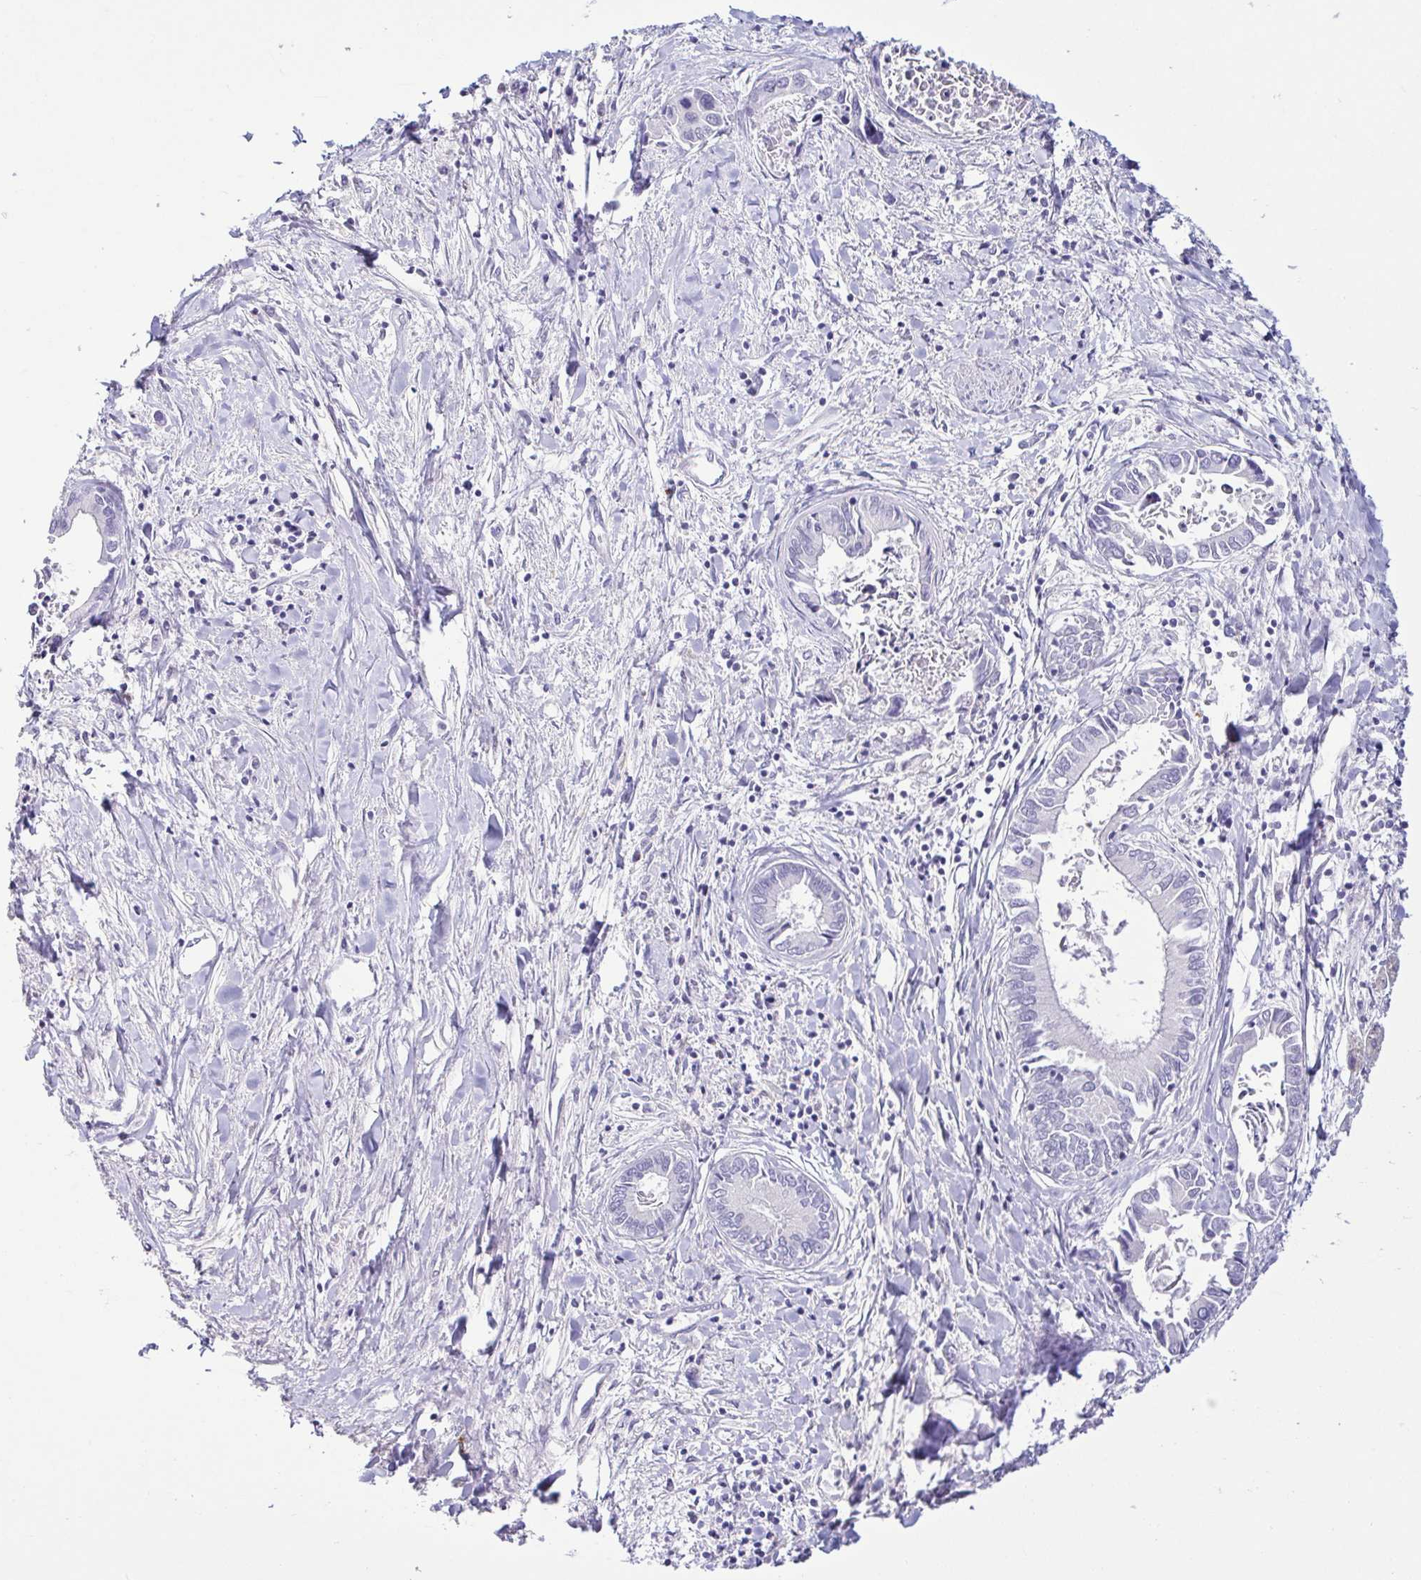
{"staining": {"intensity": "negative", "quantity": "none", "location": "none"}, "tissue": "liver cancer", "cell_type": "Tumor cells", "image_type": "cancer", "snomed": [{"axis": "morphology", "description": "Cholangiocarcinoma"}, {"axis": "topography", "description": "Liver"}], "caption": "This is an IHC histopathology image of human liver cancer. There is no staining in tumor cells.", "gene": "TERT", "patient": {"sex": "male", "age": 66}}